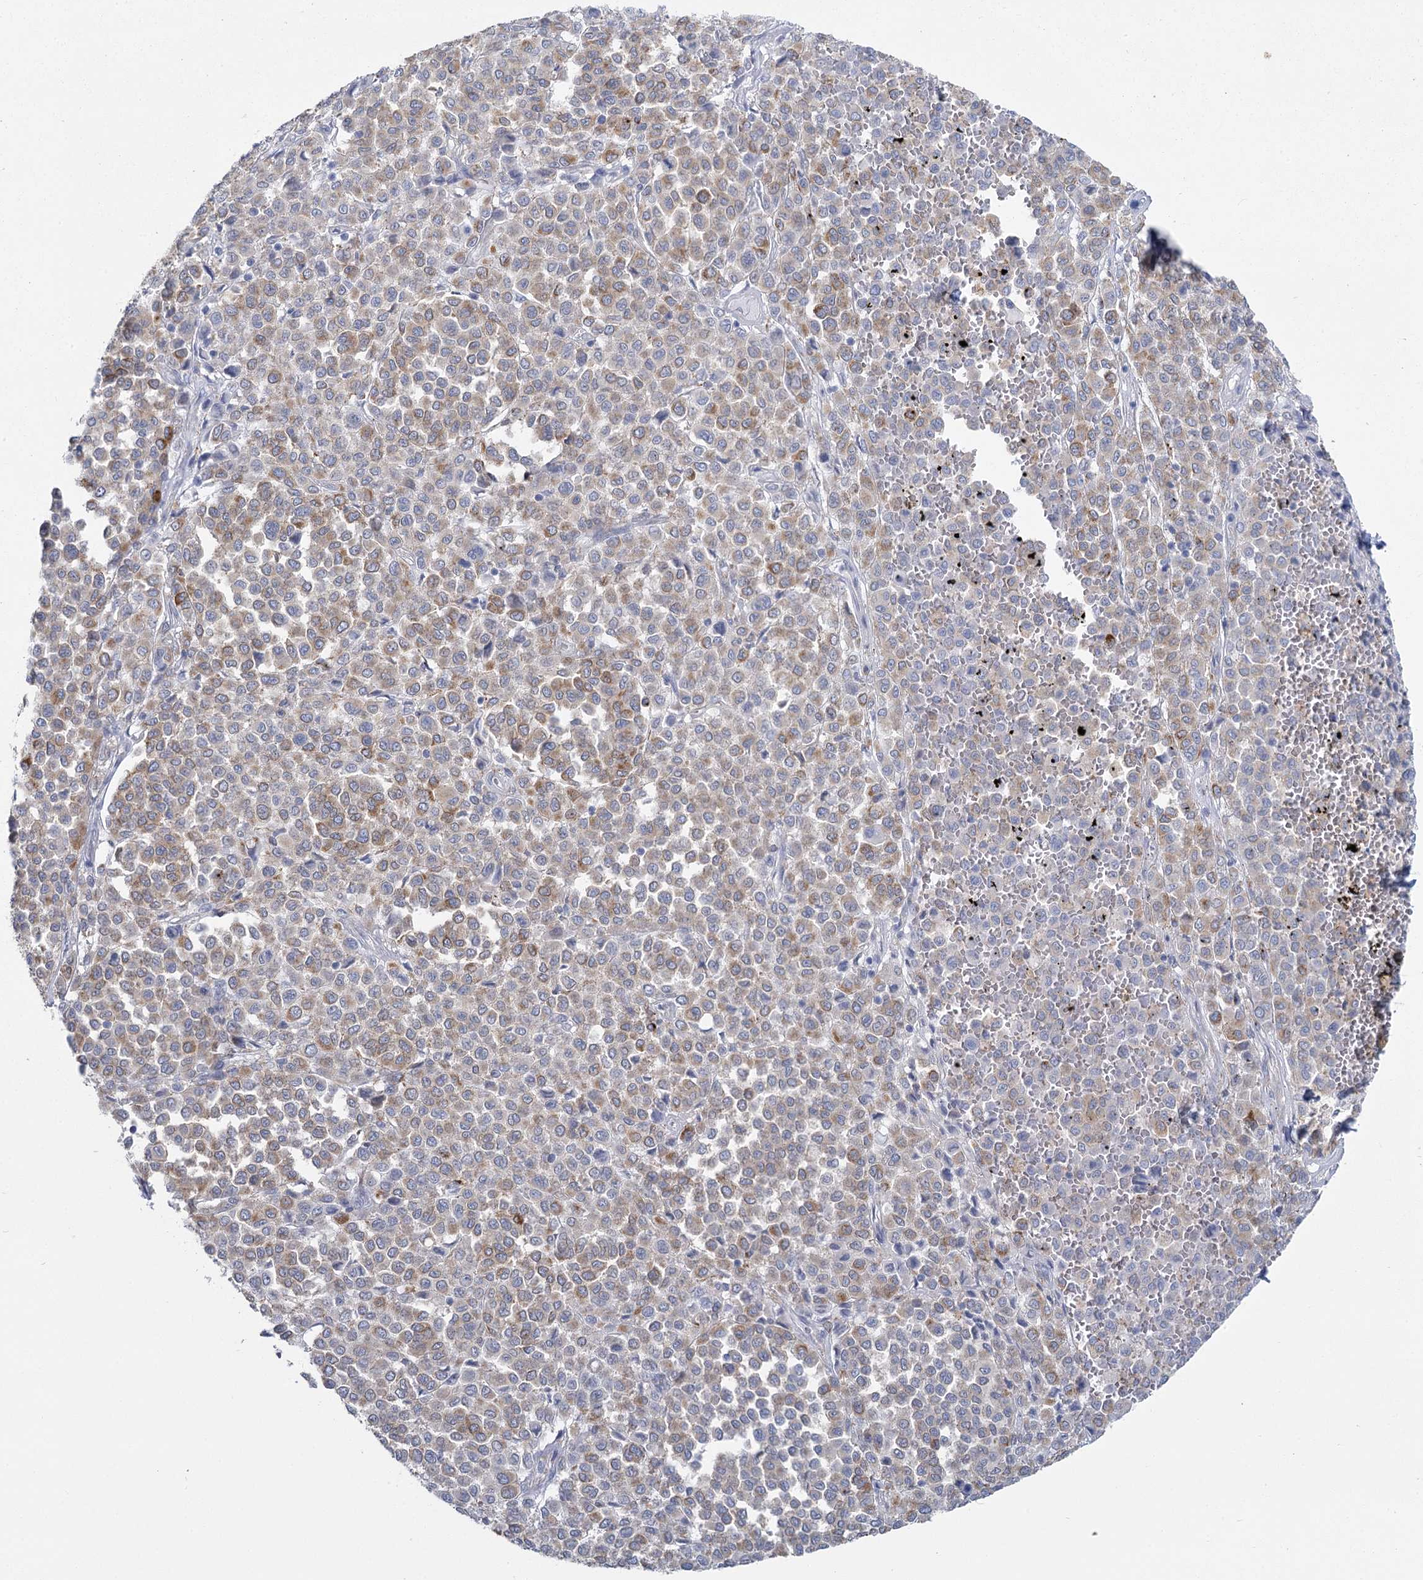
{"staining": {"intensity": "weak", "quantity": "25%-75%", "location": "cytoplasmic/membranous"}, "tissue": "melanoma", "cell_type": "Tumor cells", "image_type": "cancer", "snomed": [{"axis": "morphology", "description": "Malignant melanoma, Metastatic site"}, {"axis": "topography", "description": "Pancreas"}], "caption": "A histopathology image showing weak cytoplasmic/membranous positivity in approximately 25%-75% of tumor cells in melanoma, as visualized by brown immunohistochemical staining.", "gene": "CCDC88A", "patient": {"sex": "female", "age": 30}}